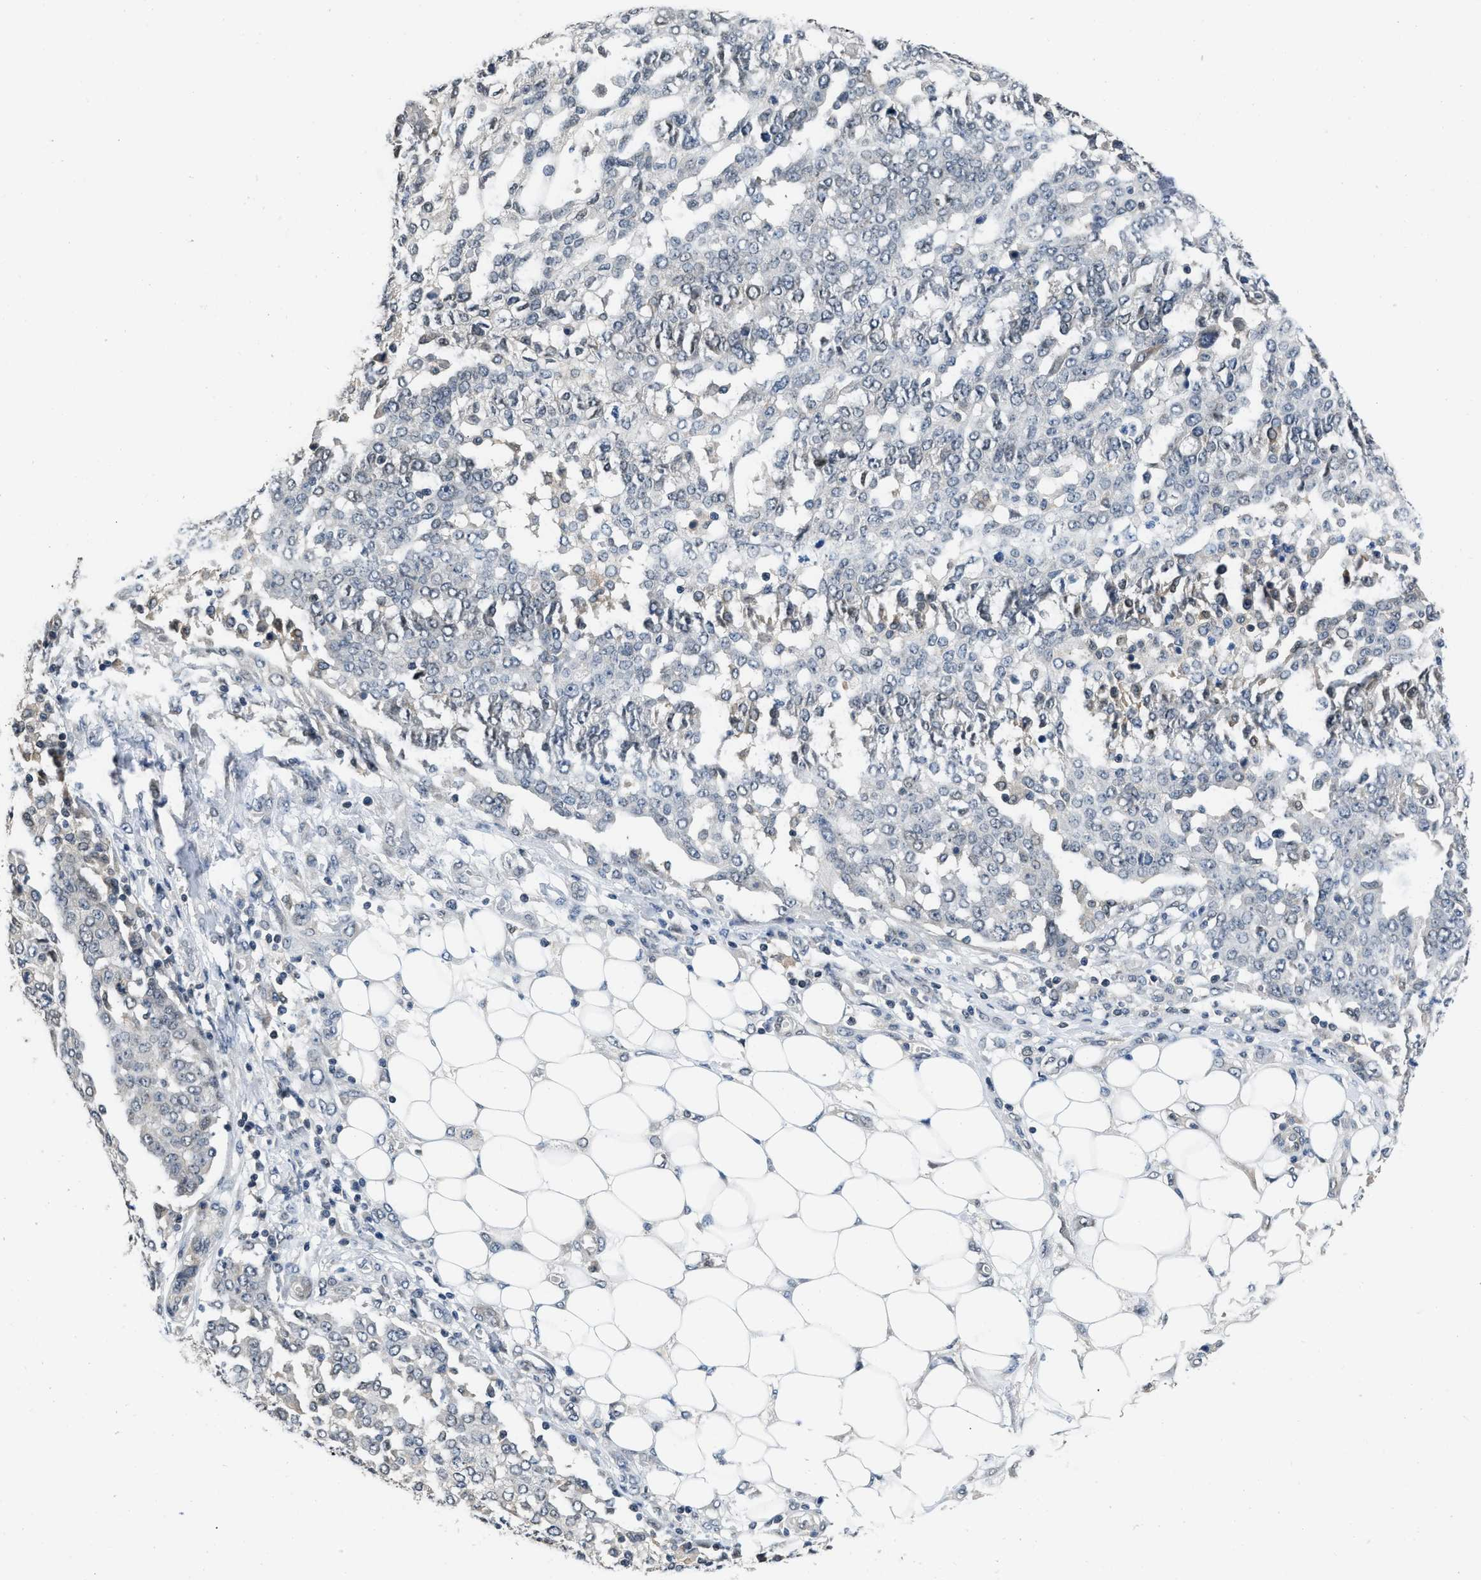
{"staining": {"intensity": "negative", "quantity": "none", "location": "none"}, "tissue": "ovarian cancer", "cell_type": "Tumor cells", "image_type": "cancer", "snomed": [{"axis": "morphology", "description": "Cystadenocarcinoma, serous, NOS"}, {"axis": "topography", "description": "Soft tissue"}, {"axis": "topography", "description": "Ovary"}], "caption": "Ovarian cancer was stained to show a protein in brown. There is no significant staining in tumor cells.", "gene": "TES", "patient": {"sex": "female", "age": 57}}